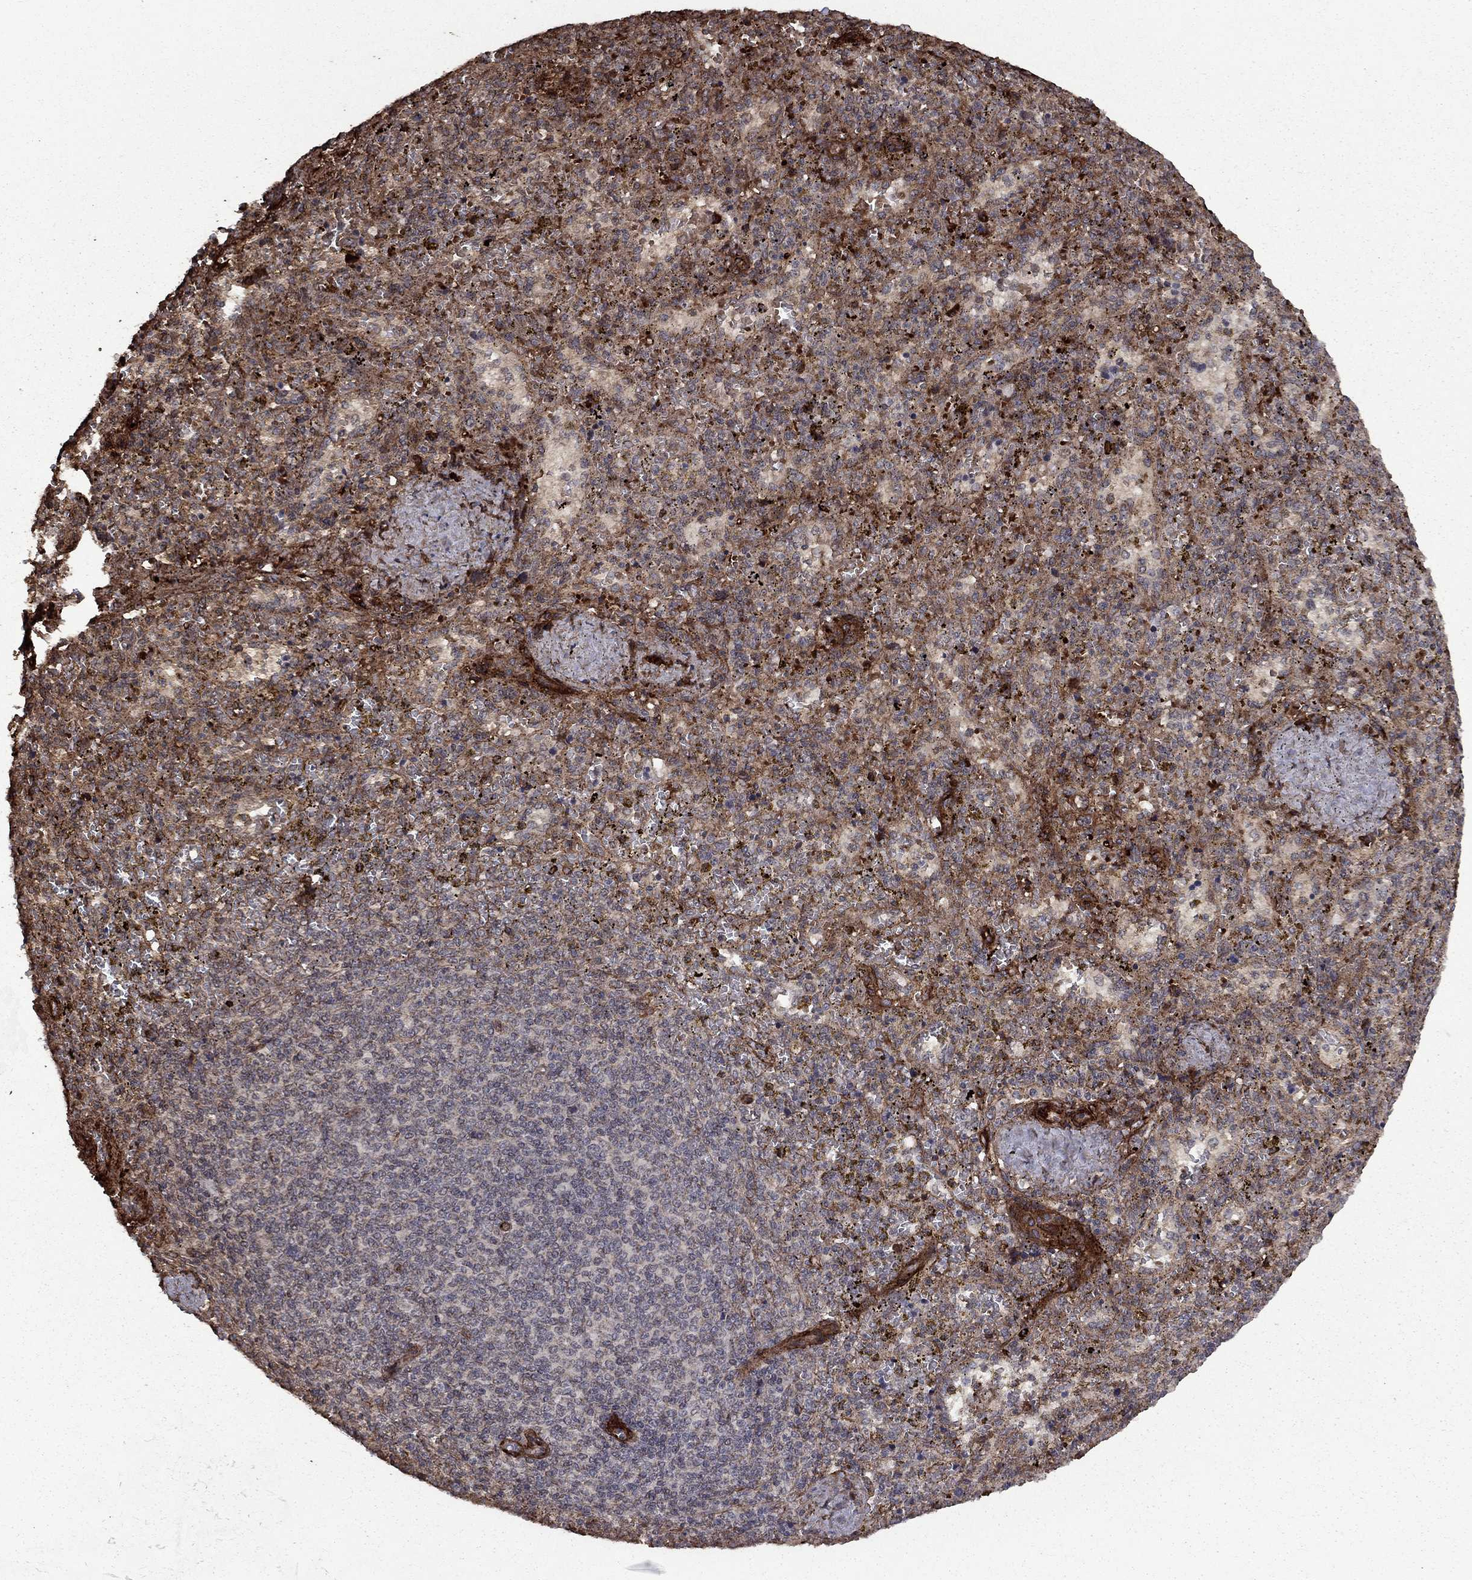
{"staining": {"intensity": "strong", "quantity": "<25%", "location": "cytoplasmic/membranous"}, "tissue": "spleen", "cell_type": "Cells in red pulp", "image_type": "normal", "snomed": [{"axis": "morphology", "description": "Normal tissue, NOS"}, {"axis": "topography", "description": "Spleen"}], "caption": "A micrograph of spleen stained for a protein demonstrates strong cytoplasmic/membranous brown staining in cells in red pulp.", "gene": "COL18A1", "patient": {"sex": "female", "age": 50}}